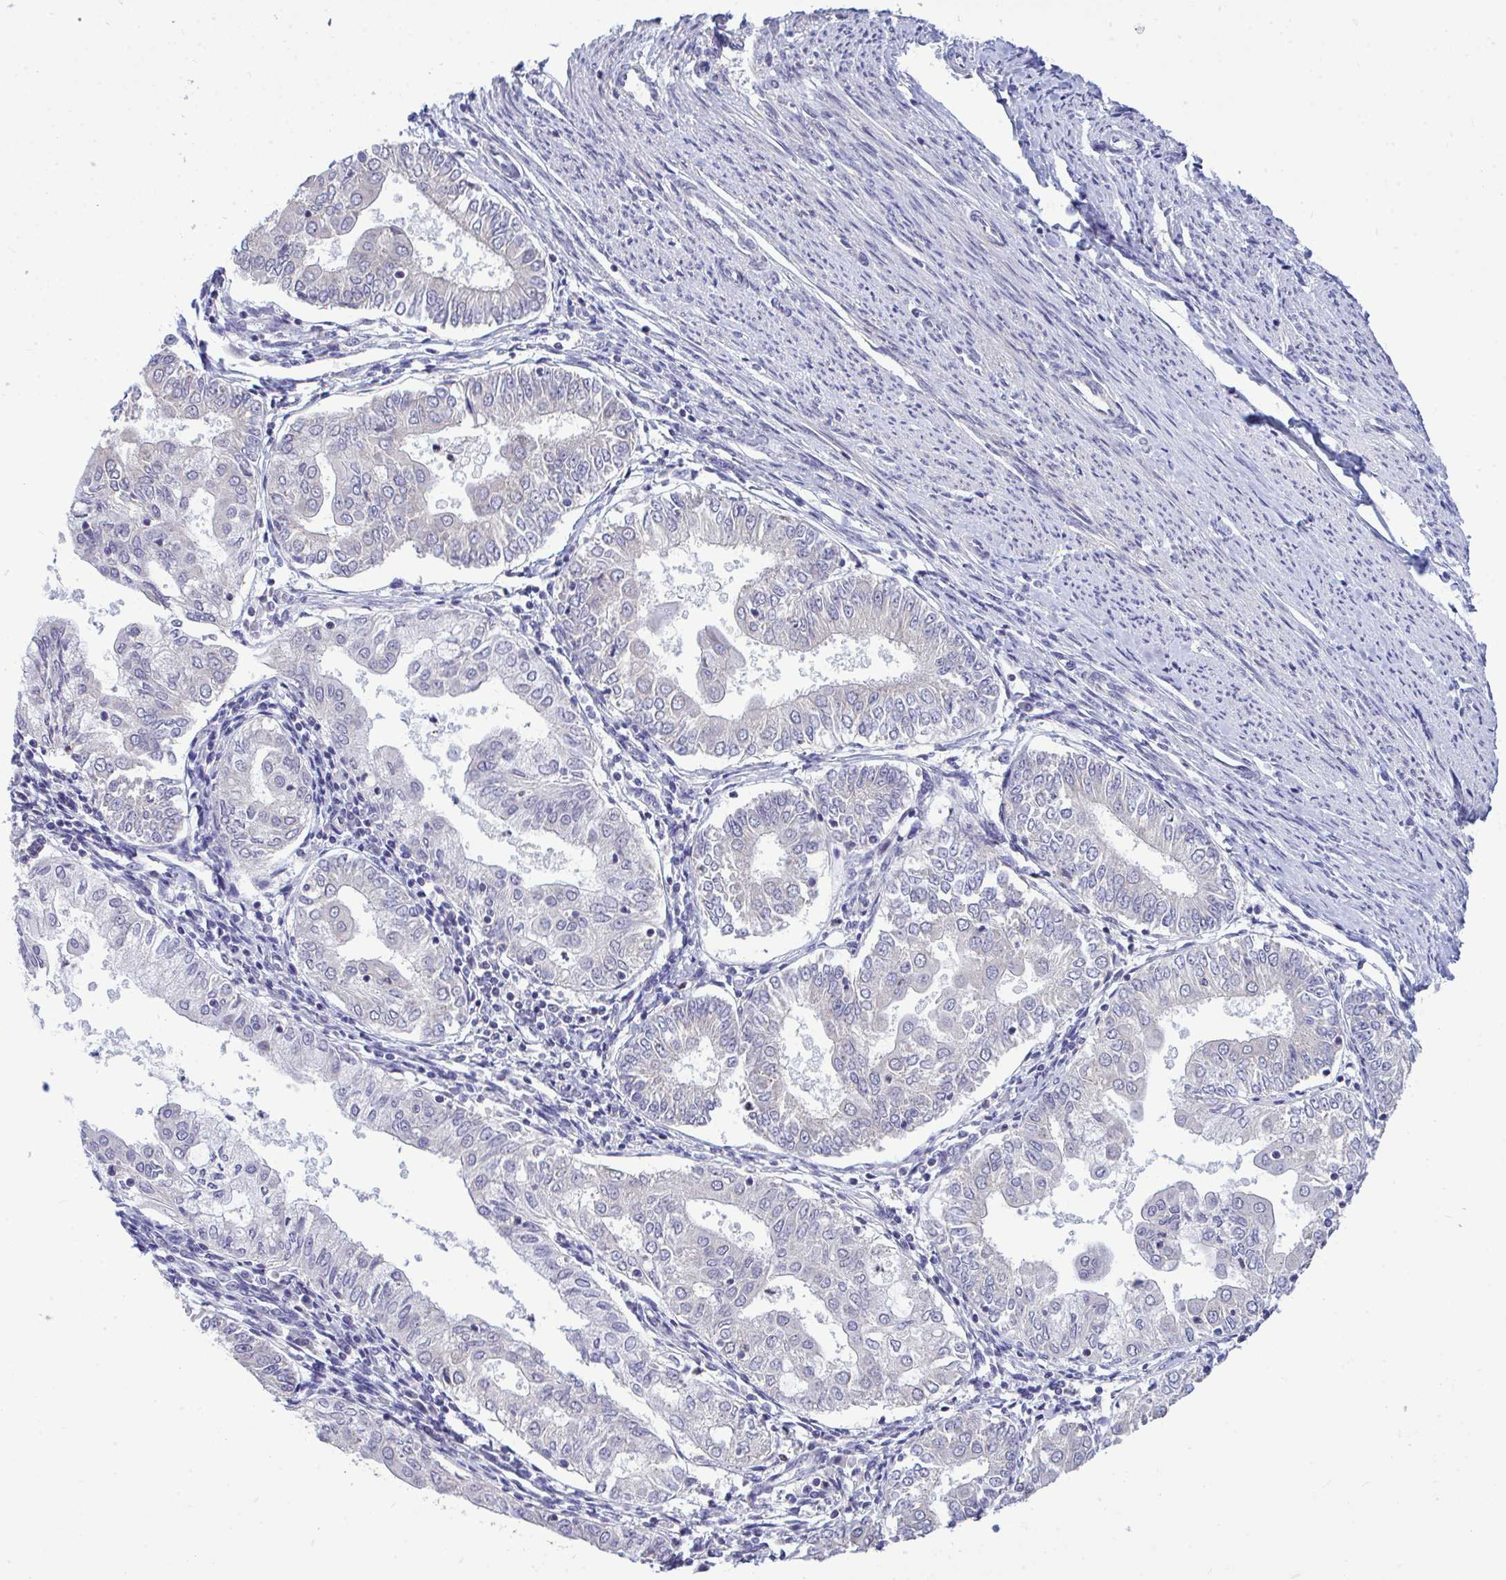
{"staining": {"intensity": "negative", "quantity": "none", "location": "none"}, "tissue": "endometrial cancer", "cell_type": "Tumor cells", "image_type": "cancer", "snomed": [{"axis": "morphology", "description": "Adenocarcinoma, NOS"}, {"axis": "topography", "description": "Endometrium"}], "caption": "Endometrial adenocarcinoma was stained to show a protein in brown. There is no significant positivity in tumor cells.", "gene": "PIGK", "patient": {"sex": "female", "age": 68}}